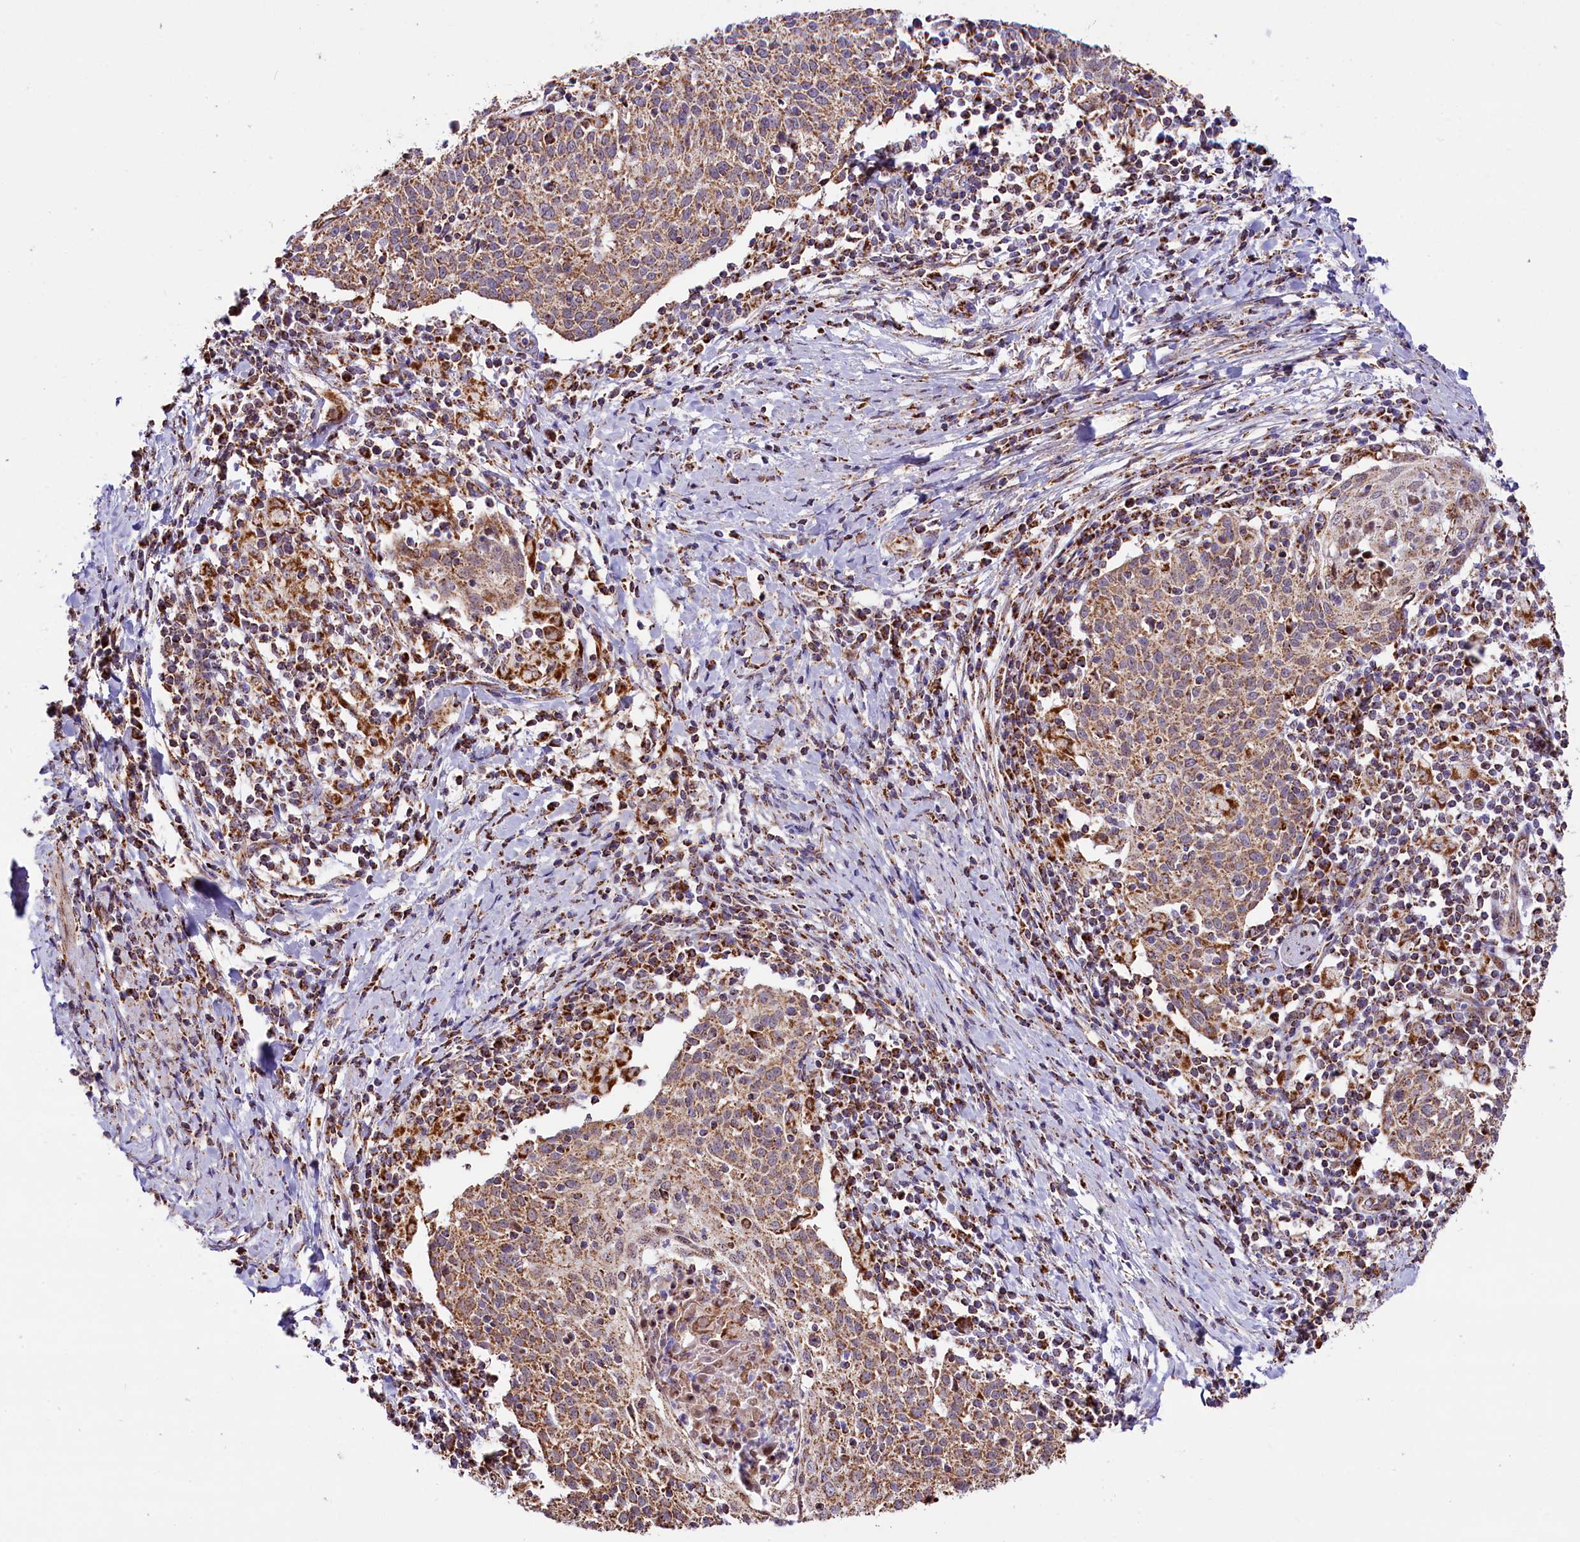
{"staining": {"intensity": "moderate", "quantity": ">75%", "location": "cytoplasmic/membranous"}, "tissue": "cervical cancer", "cell_type": "Tumor cells", "image_type": "cancer", "snomed": [{"axis": "morphology", "description": "Squamous cell carcinoma, NOS"}, {"axis": "topography", "description": "Cervix"}], "caption": "The micrograph demonstrates a brown stain indicating the presence of a protein in the cytoplasmic/membranous of tumor cells in cervical squamous cell carcinoma.", "gene": "NDUFA8", "patient": {"sex": "female", "age": 52}}